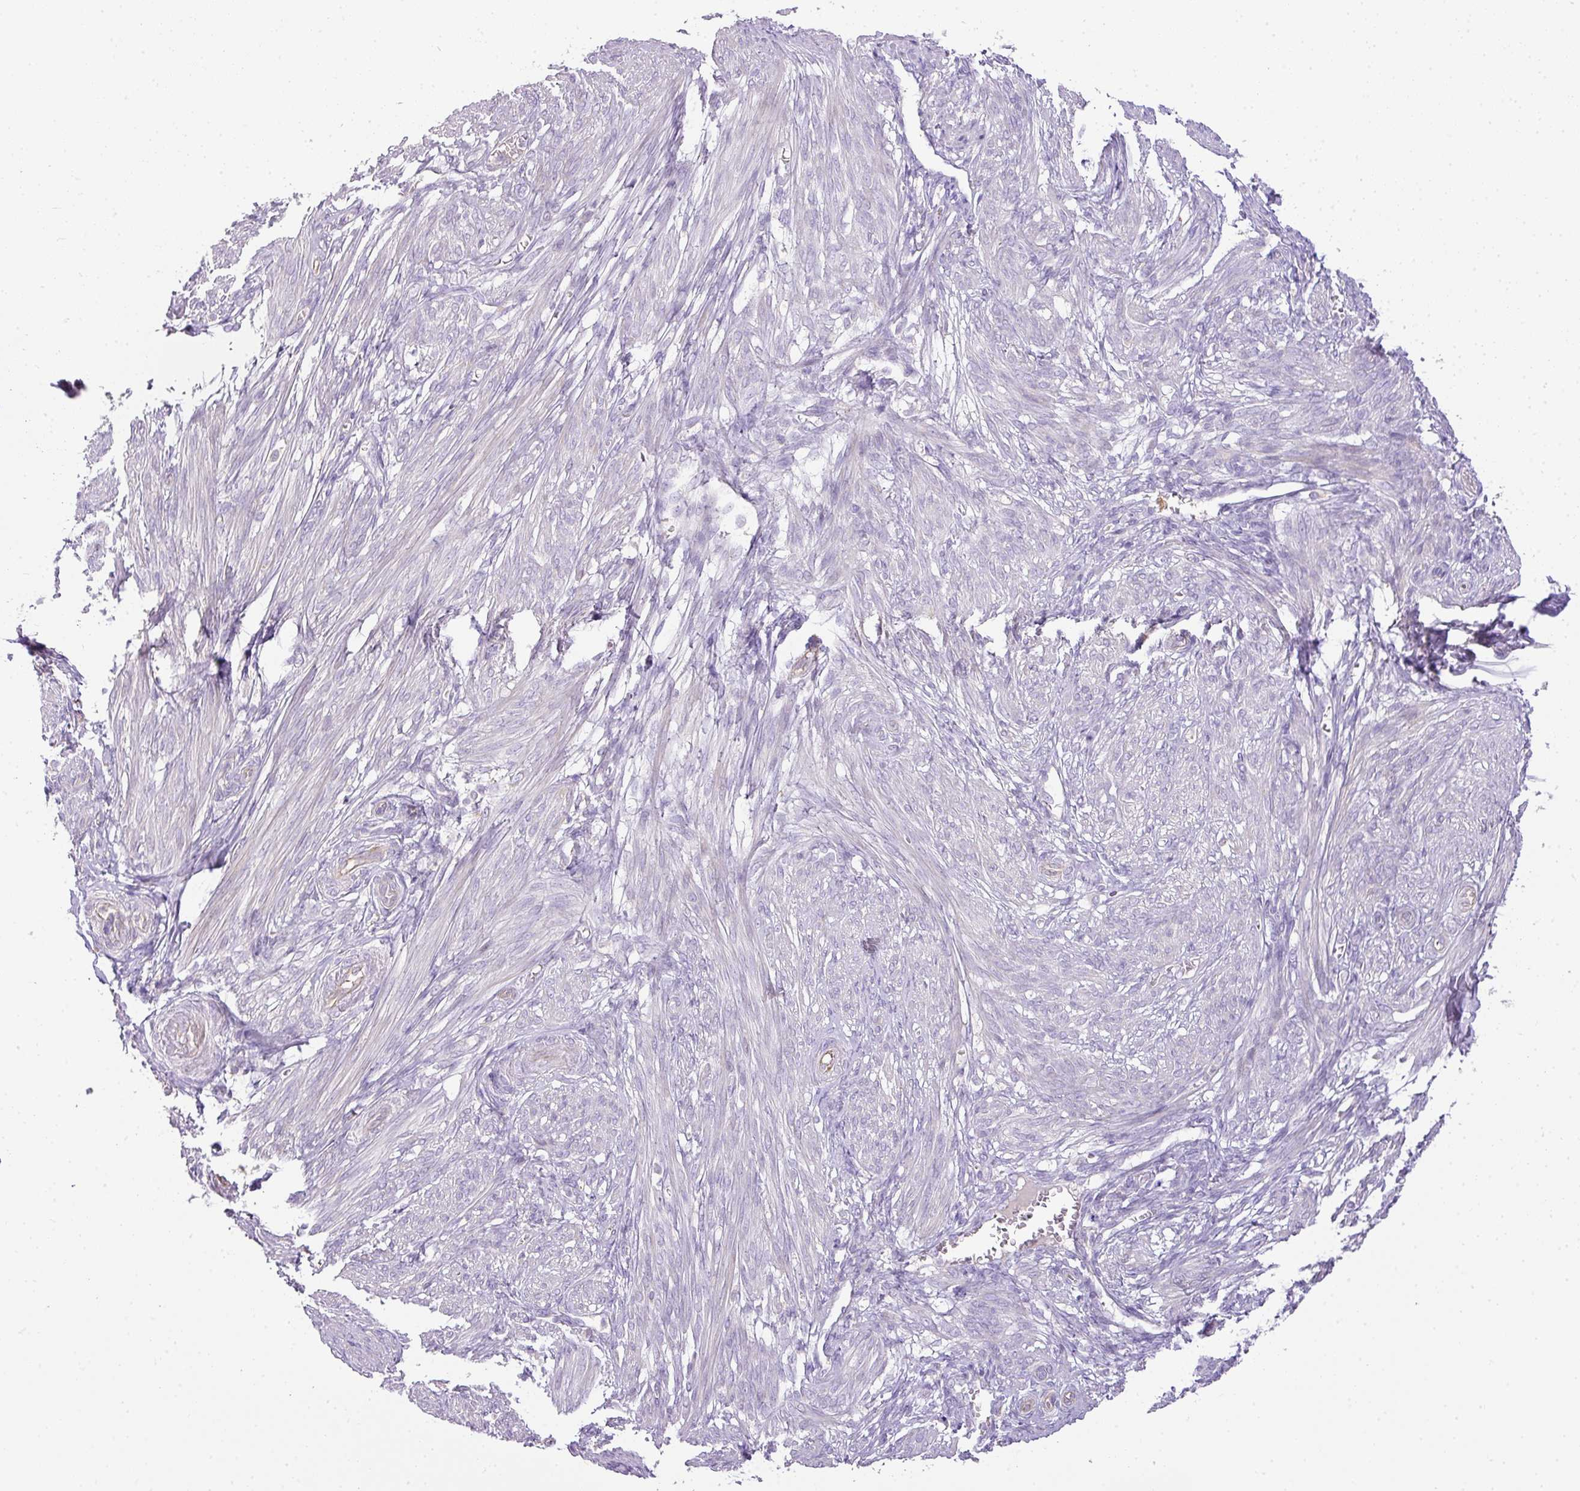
{"staining": {"intensity": "negative", "quantity": "none", "location": "none"}, "tissue": "smooth muscle", "cell_type": "Smooth muscle cells", "image_type": "normal", "snomed": [{"axis": "morphology", "description": "Normal tissue, NOS"}, {"axis": "topography", "description": "Smooth muscle"}], "caption": "DAB immunohistochemical staining of benign human smooth muscle shows no significant expression in smooth muscle cells. The staining is performed using DAB brown chromogen with nuclei counter-stained in using hematoxylin.", "gene": "HOXC13", "patient": {"sex": "female", "age": 39}}